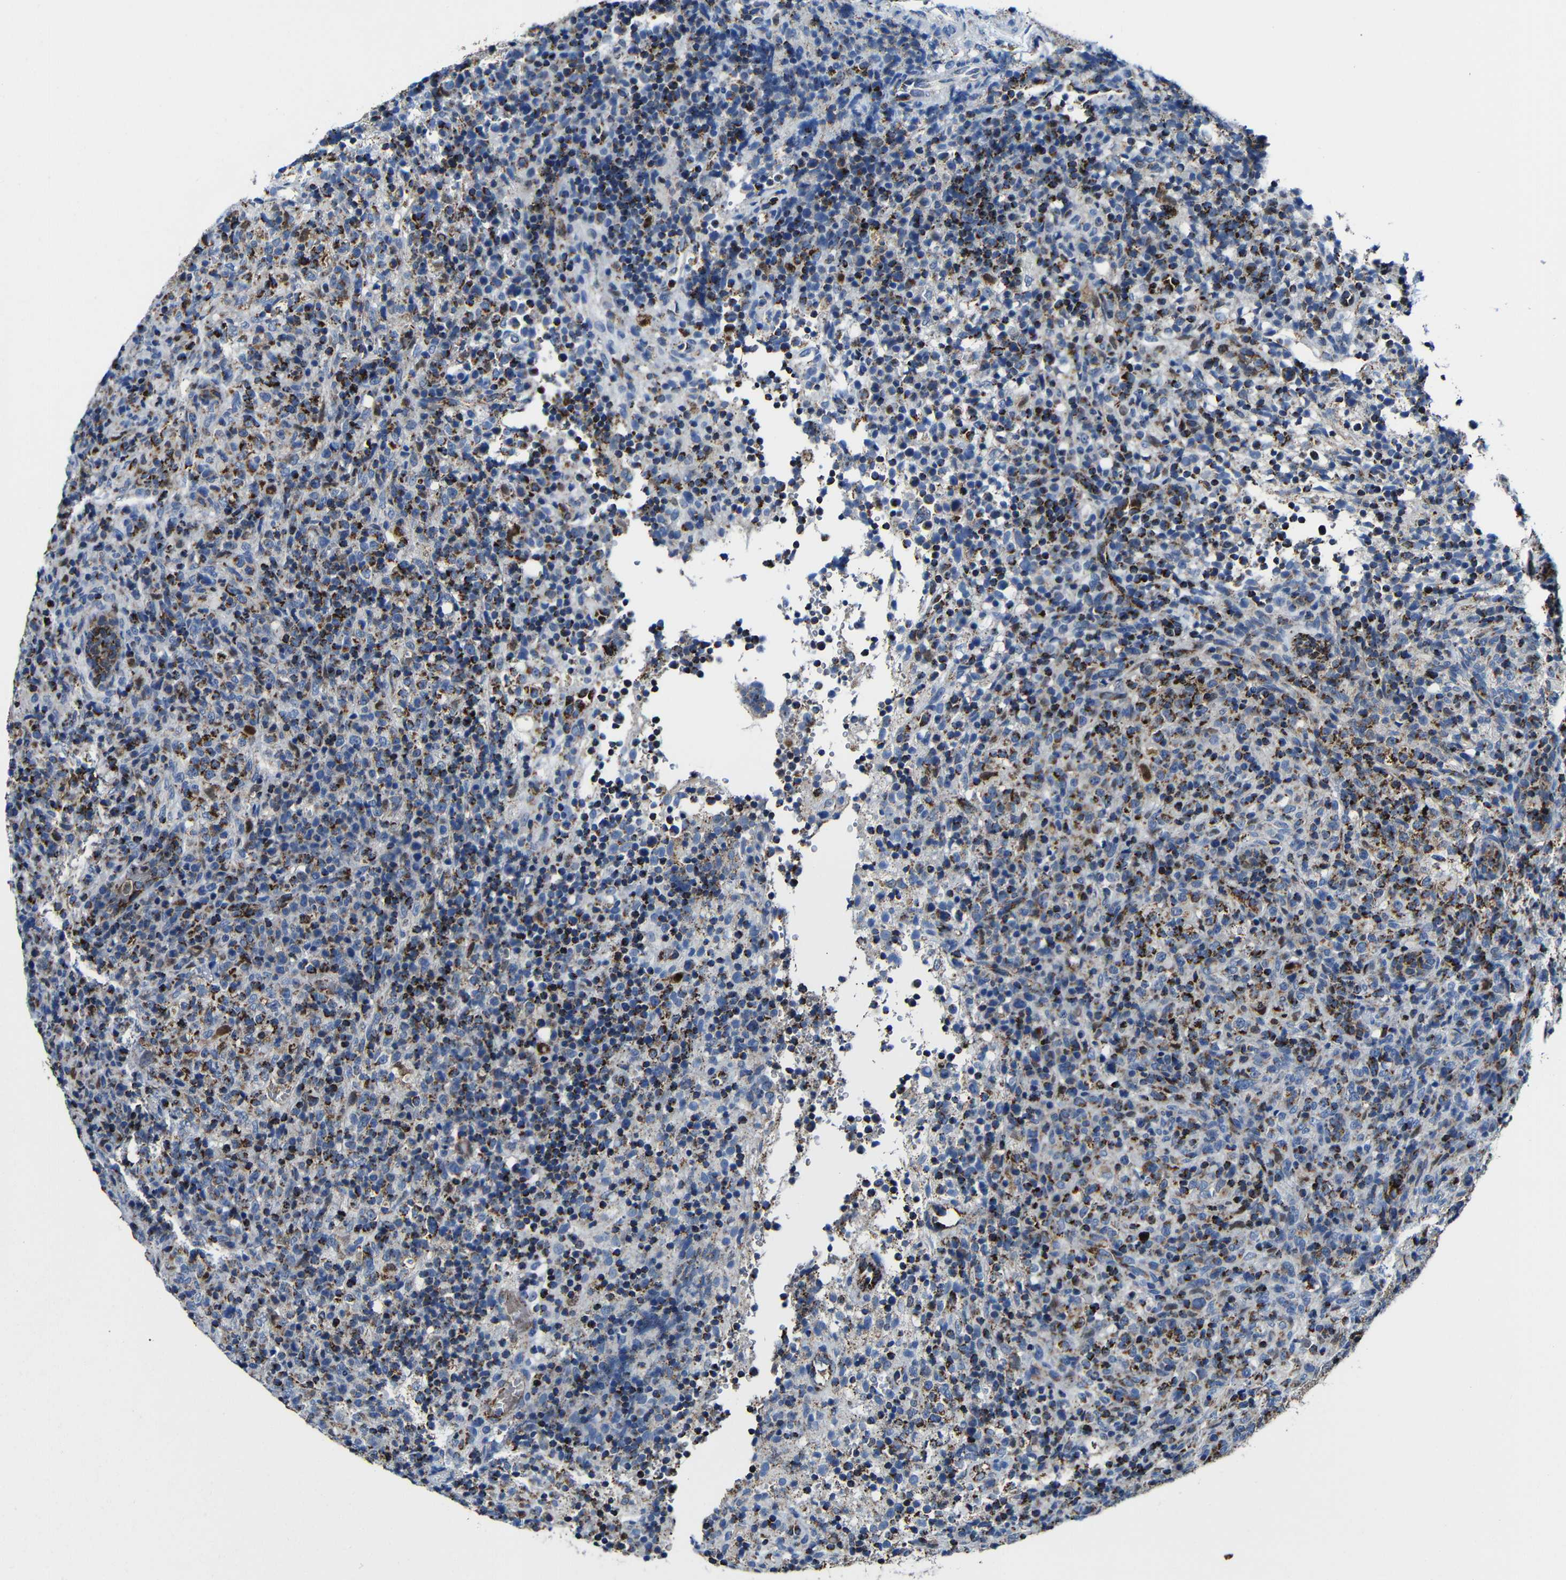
{"staining": {"intensity": "moderate", "quantity": "25%-75%", "location": "cytoplasmic/membranous"}, "tissue": "lymphoma", "cell_type": "Tumor cells", "image_type": "cancer", "snomed": [{"axis": "morphology", "description": "Malignant lymphoma, non-Hodgkin's type, High grade"}, {"axis": "topography", "description": "Lymph node"}], "caption": "Protein analysis of malignant lymphoma, non-Hodgkin's type (high-grade) tissue reveals moderate cytoplasmic/membranous positivity in about 25%-75% of tumor cells. (Stains: DAB (3,3'-diaminobenzidine) in brown, nuclei in blue, Microscopy: brightfield microscopy at high magnification).", "gene": "CA5B", "patient": {"sex": "female", "age": 76}}